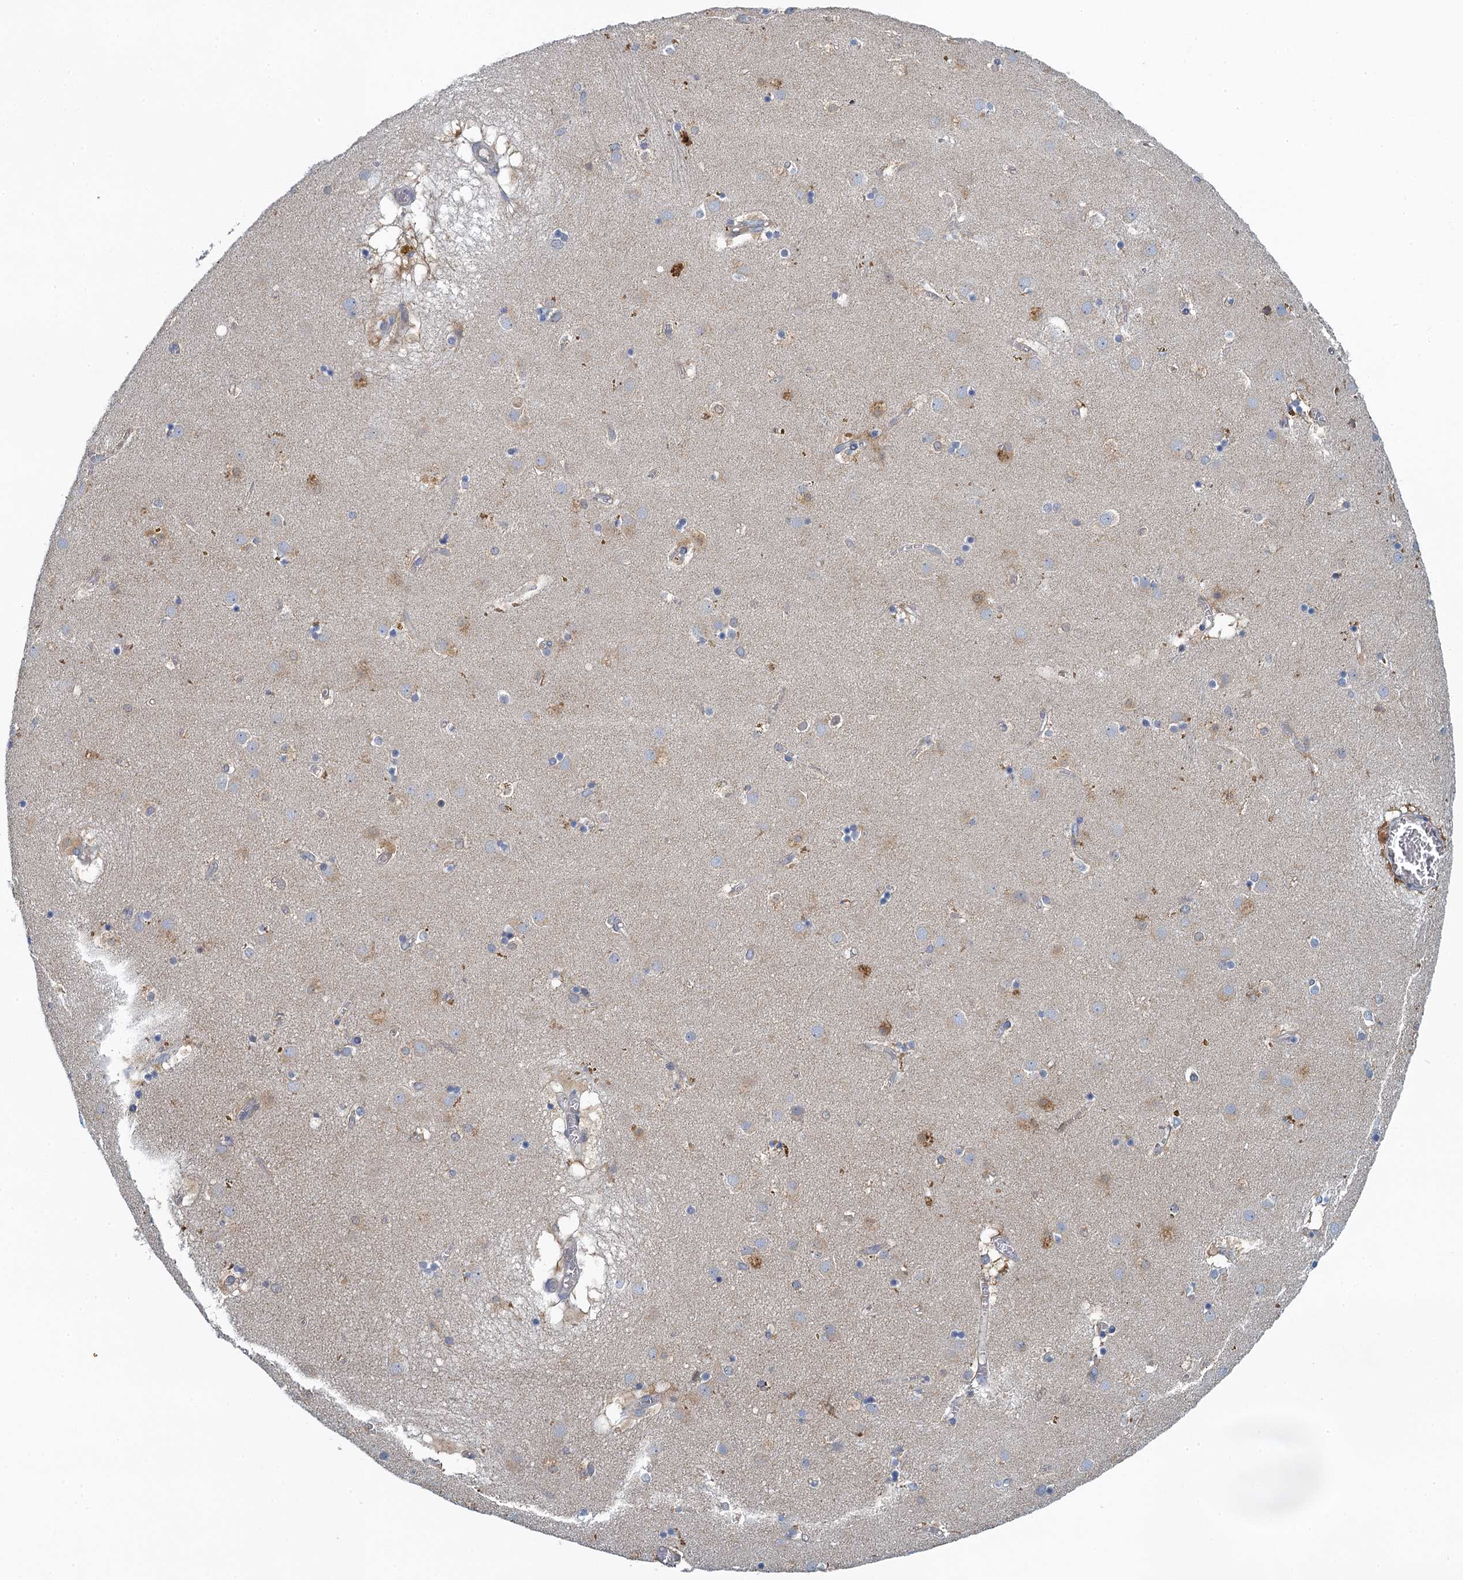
{"staining": {"intensity": "weak", "quantity": "<25%", "location": "cytoplasmic/membranous"}, "tissue": "caudate", "cell_type": "Glial cells", "image_type": "normal", "snomed": [{"axis": "morphology", "description": "Normal tissue, NOS"}, {"axis": "topography", "description": "Lateral ventricle wall"}], "caption": "There is no significant expression in glial cells of caudate. Nuclei are stained in blue.", "gene": "ALG2", "patient": {"sex": "male", "age": 70}}